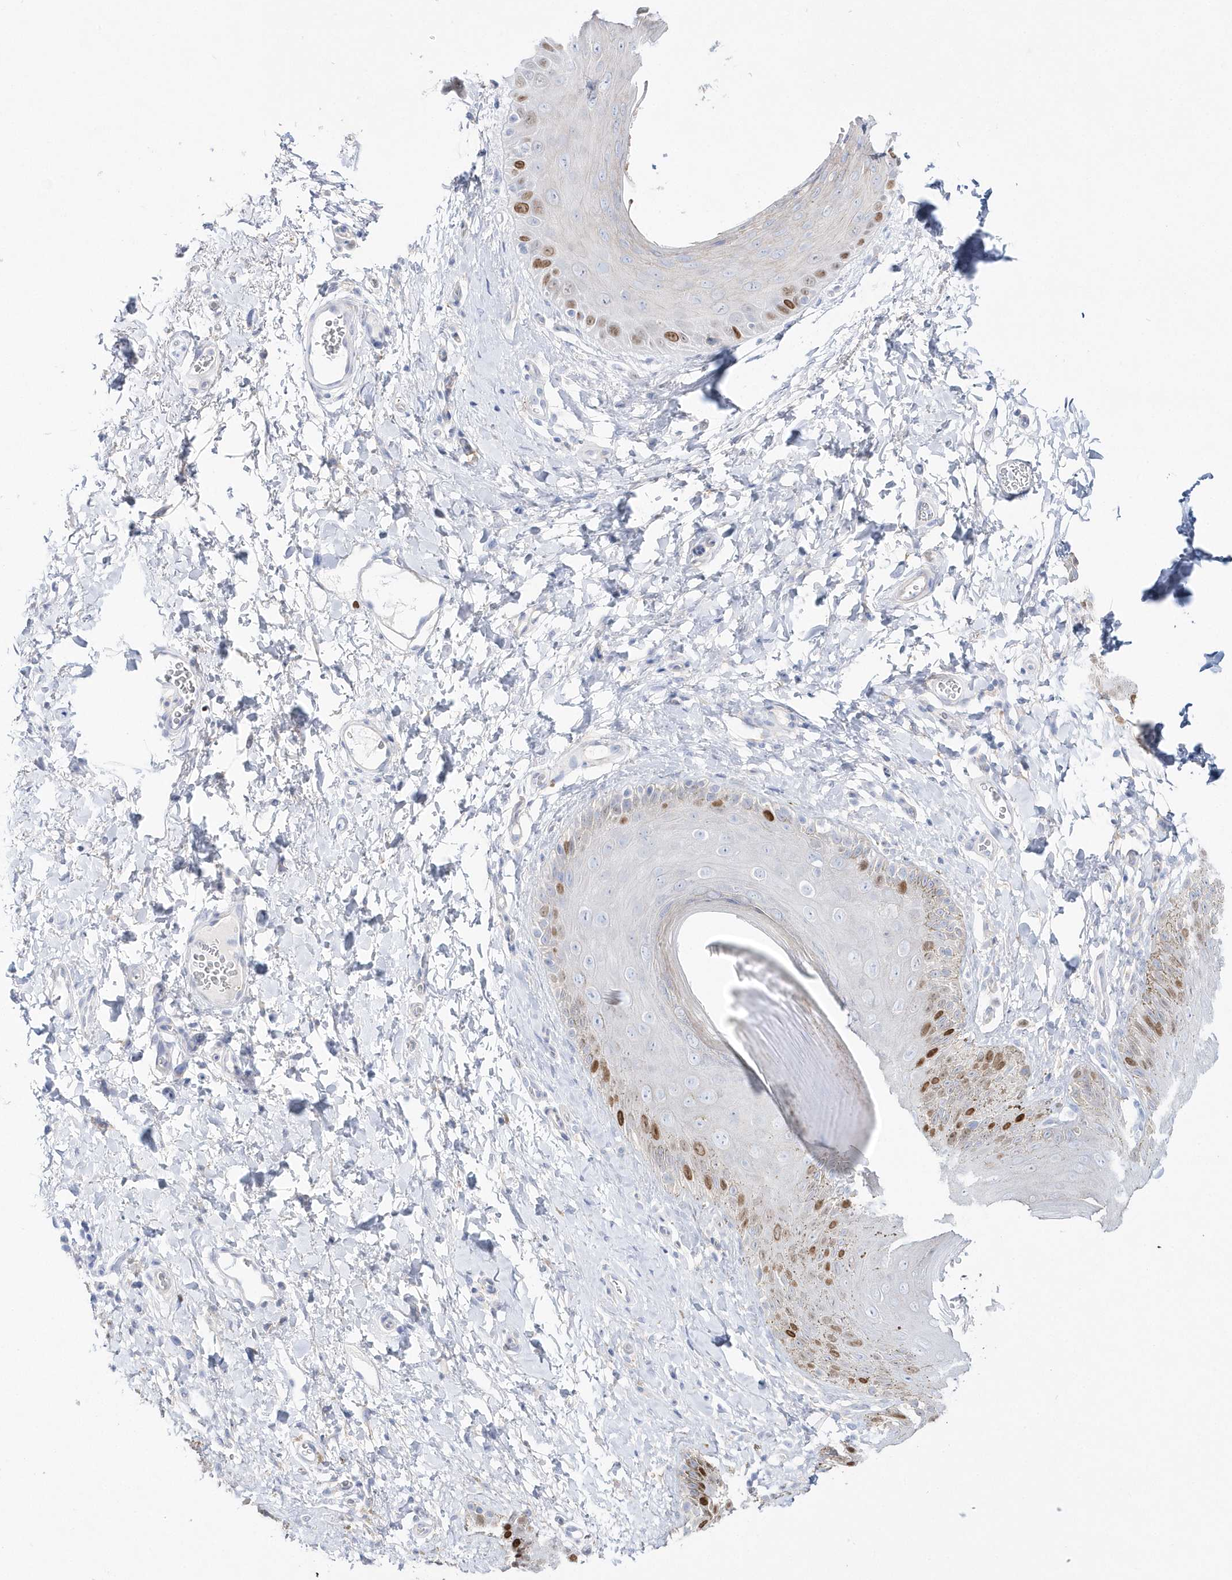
{"staining": {"intensity": "moderate", "quantity": "<25%", "location": "nuclear"}, "tissue": "skin", "cell_type": "Epidermal cells", "image_type": "normal", "snomed": [{"axis": "morphology", "description": "Normal tissue, NOS"}, {"axis": "topography", "description": "Anal"}], "caption": "An image showing moderate nuclear expression in approximately <25% of epidermal cells in unremarkable skin, as visualized by brown immunohistochemical staining.", "gene": "TMCO6", "patient": {"sex": "male", "age": 44}}